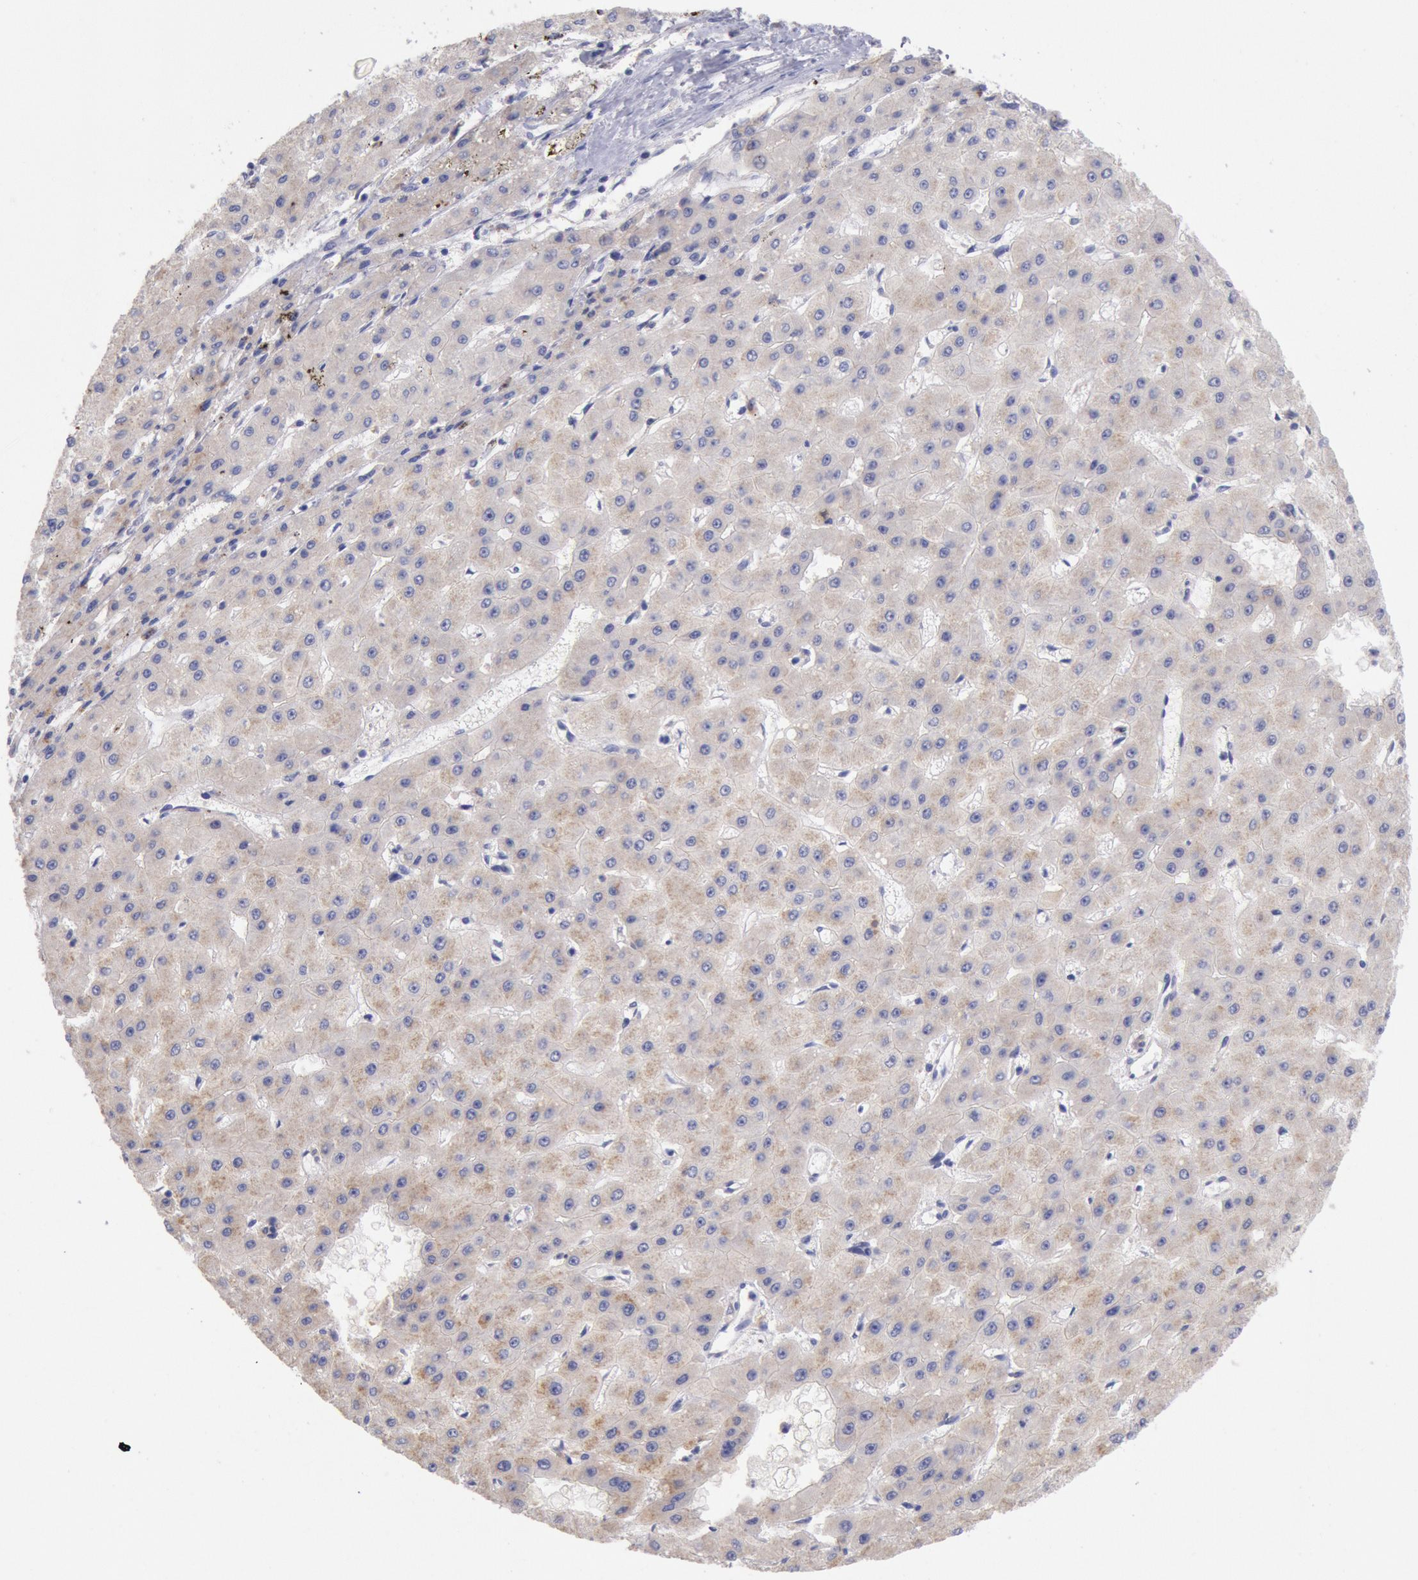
{"staining": {"intensity": "weak", "quantity": ">75%", "location": "cytoplasmic/membranous"}, "tissue": "liver cancer", "cell_type": "Tumor cells", "image_type": "cancer", "snomed": [{"axis": "morphology", "description": "Carcinoma, Hepatocellular, NOS"}, {"axis": "topography", "description": "Liver"}], "caption": "A brown stain highlights weak cytoplasmic/membranous positivity of a protein in liver cancer tumor cells.", "gene": "GAL3ST1", "patient": {"sex": "female", "age": 52}}